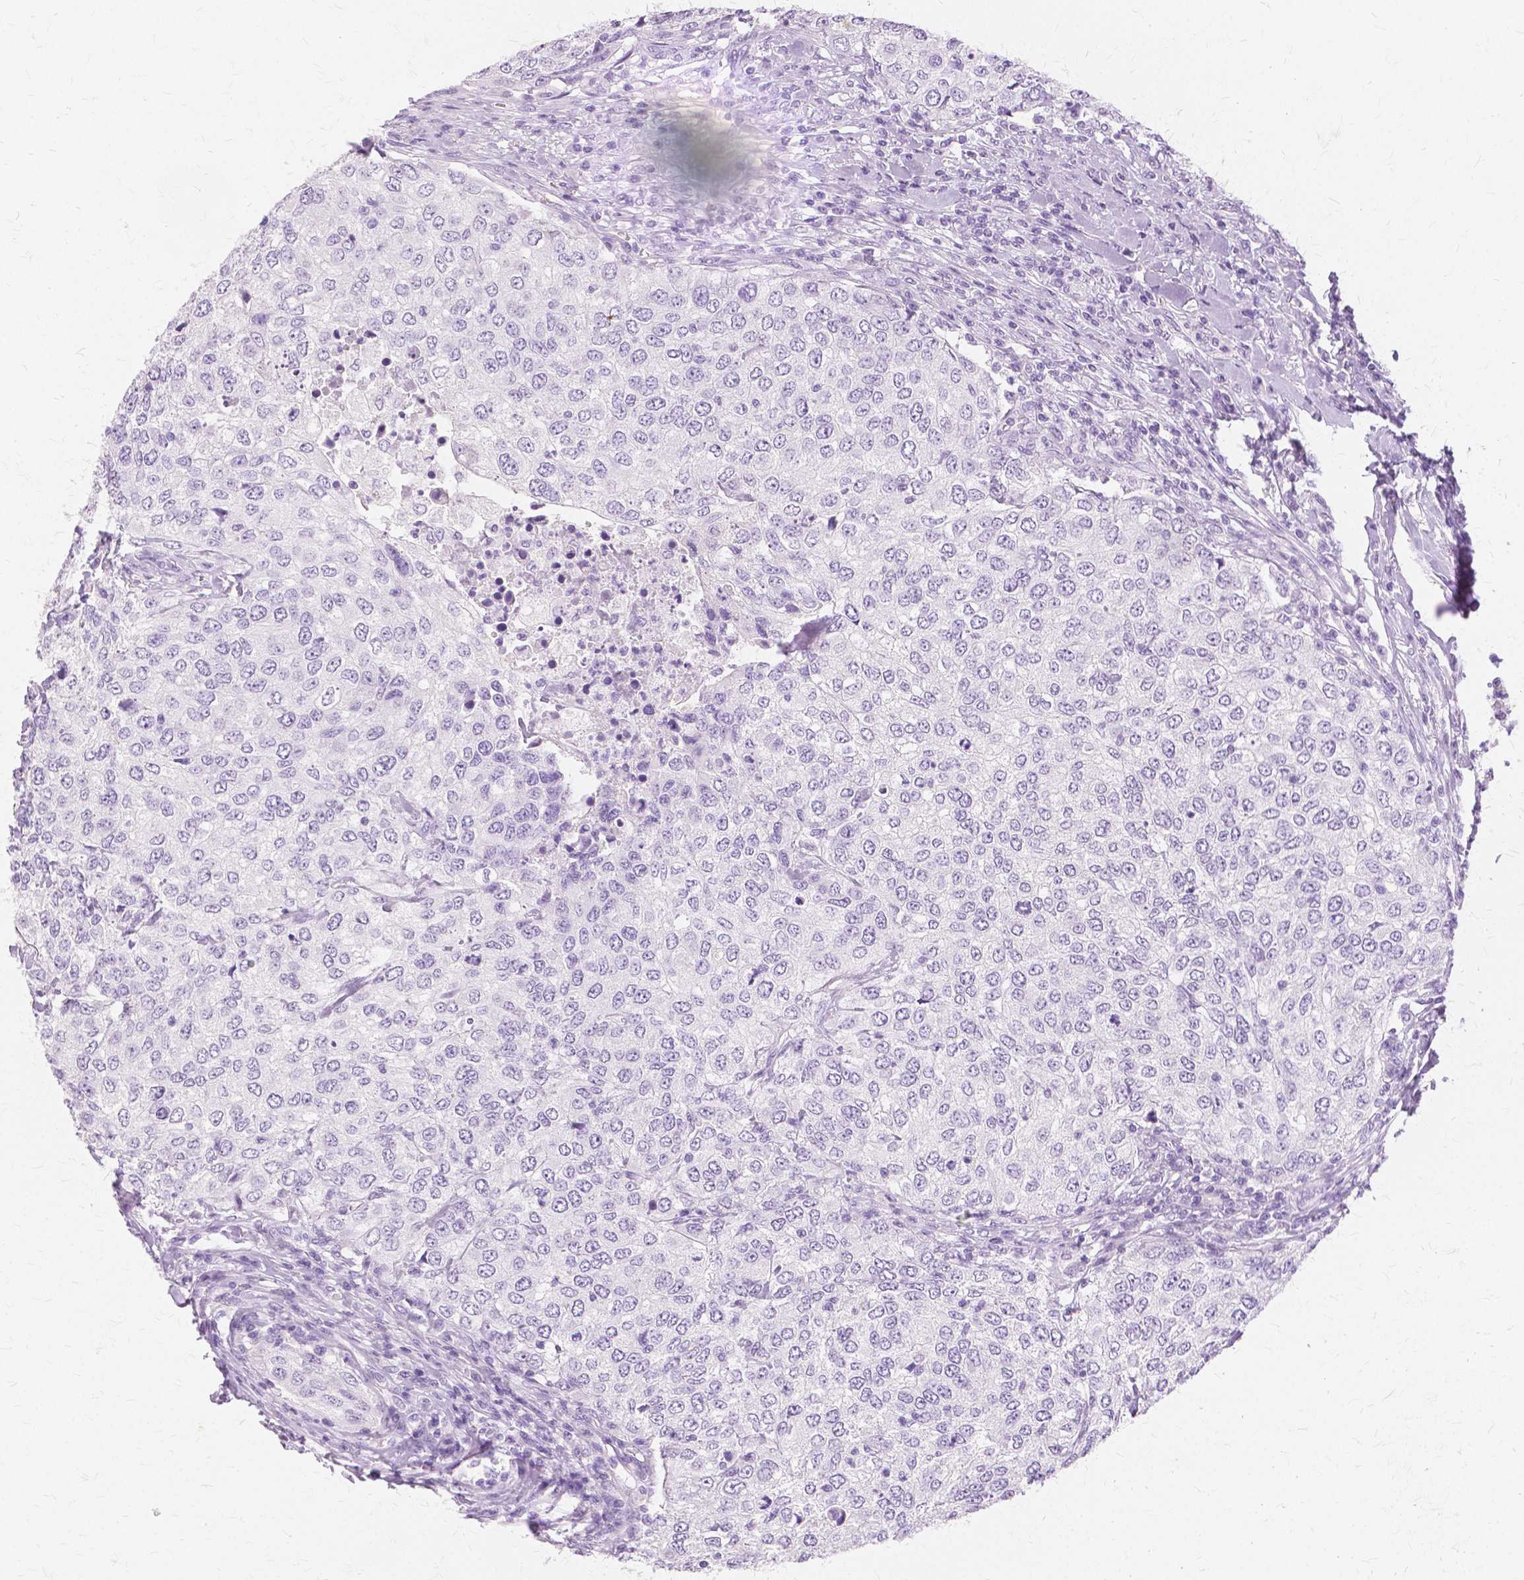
{"staining": {"intensity": "negative", "quantity": "none", "location": "none"}, "tissue": "urothelial cancer", "cell_type": "Tumor cells", "image_type": "cancer", "snomed": [{"axis": "morphology", "description": "Urothelial carcinoma, High grade"}, {"axis": "topography", "description": "Urinary bladder"}], "caption": "IHC of urothelial cancer demonstrates no positivity in tumor cells.", "gene": "TGM1", "patient": {"sex": "female", "age": 78}}